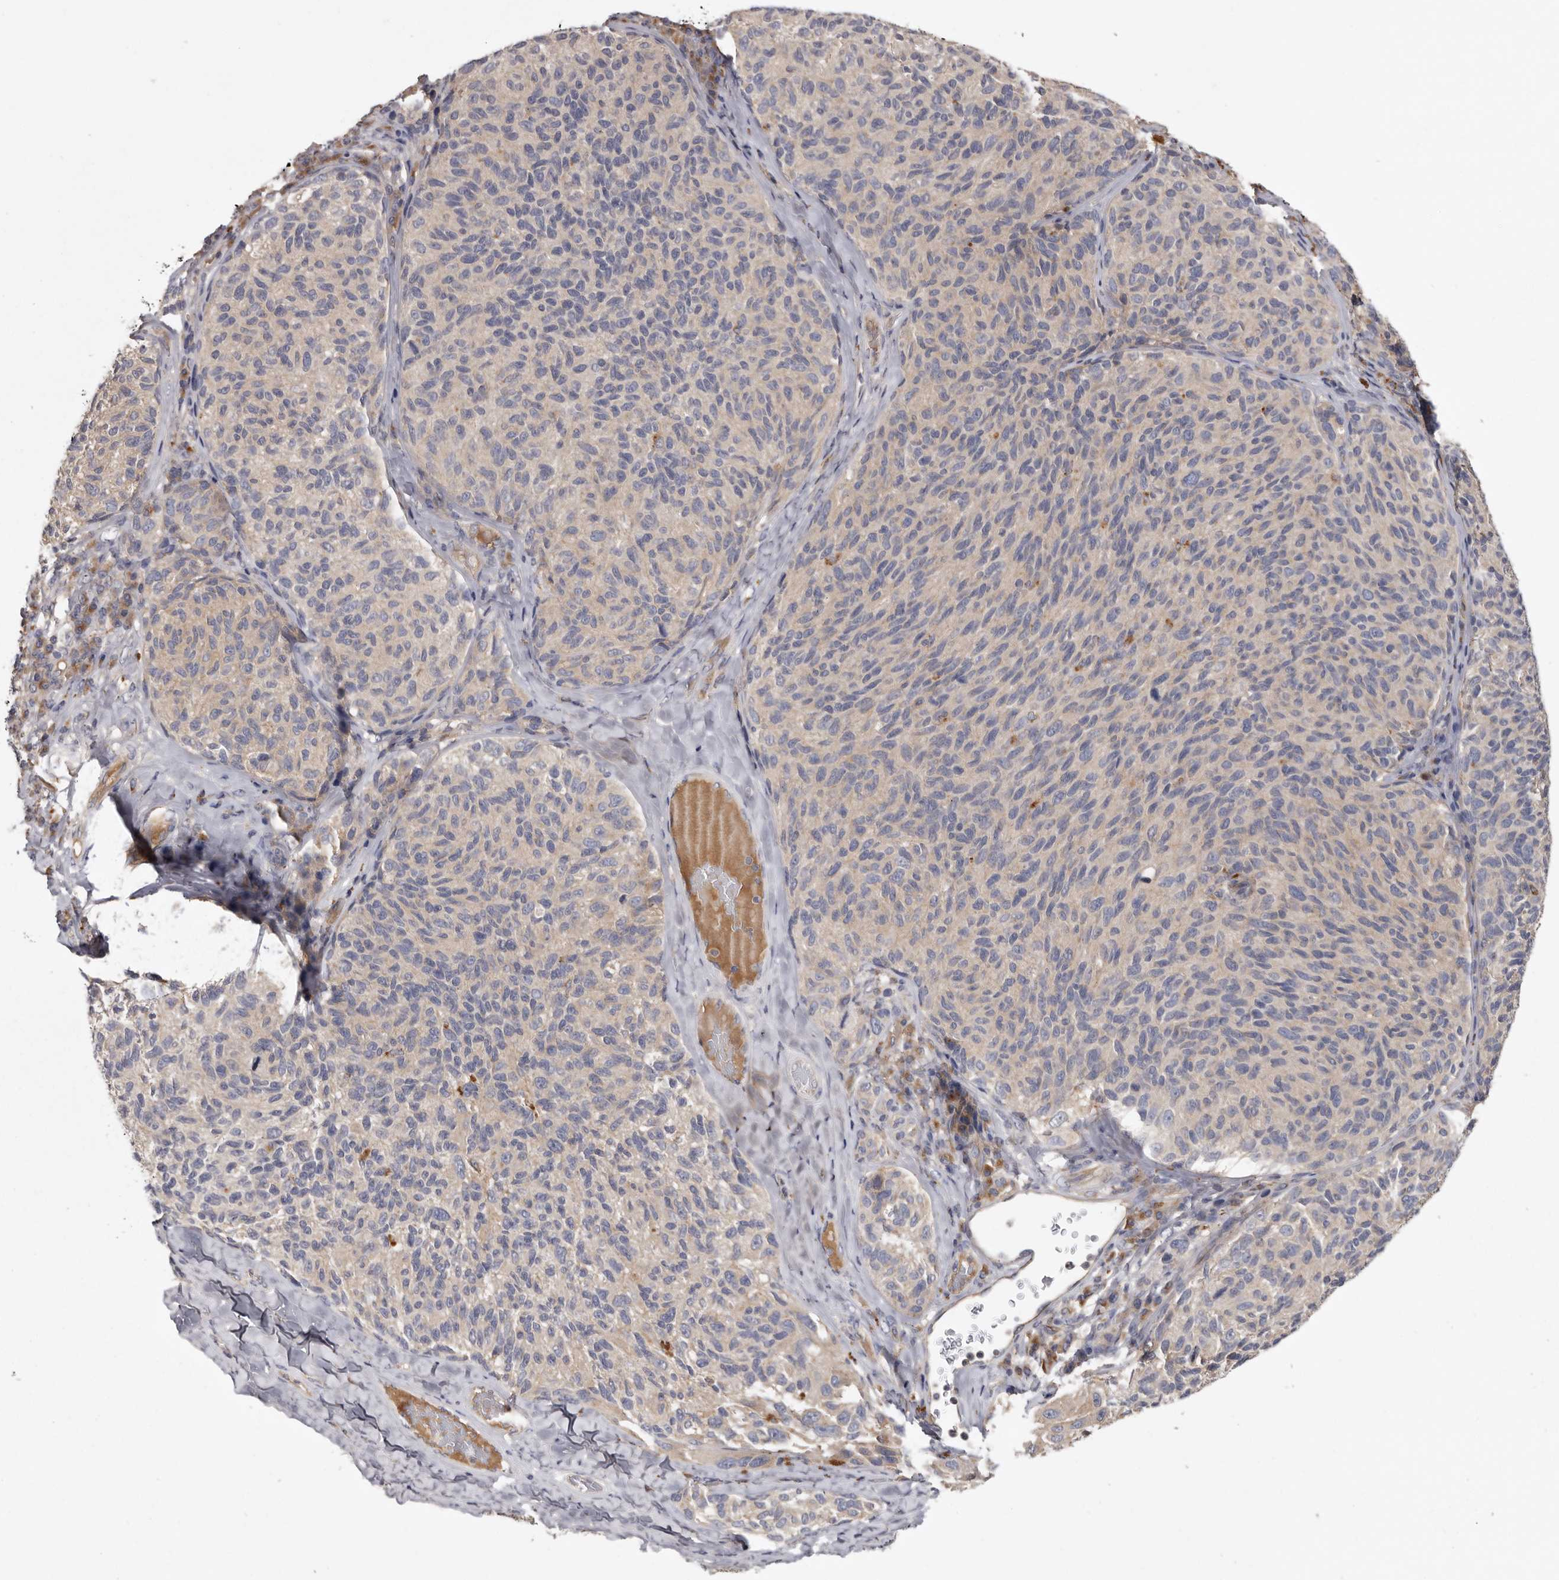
{"staining": {"intensity": "weak", "quantity": "25%-75%", "location": "cytoplasmic/membranous"}, "tissue": "melanoma", "cell_type": "Tumor cells", "image_type": "cancer", "snomed": [{"axis": "morphology", "description": "Malignant melanoma, NOS"}, {"axis": "topography", "description": "Skin"}], "caption": "Immunohistochemical staining of melanoma displays low levels of weak cytoplasmic/membranous expression in approximately 25%-75% of tumor cells.", "gene": "INKA2", "patient": {"sex": "female", "age": 73}}